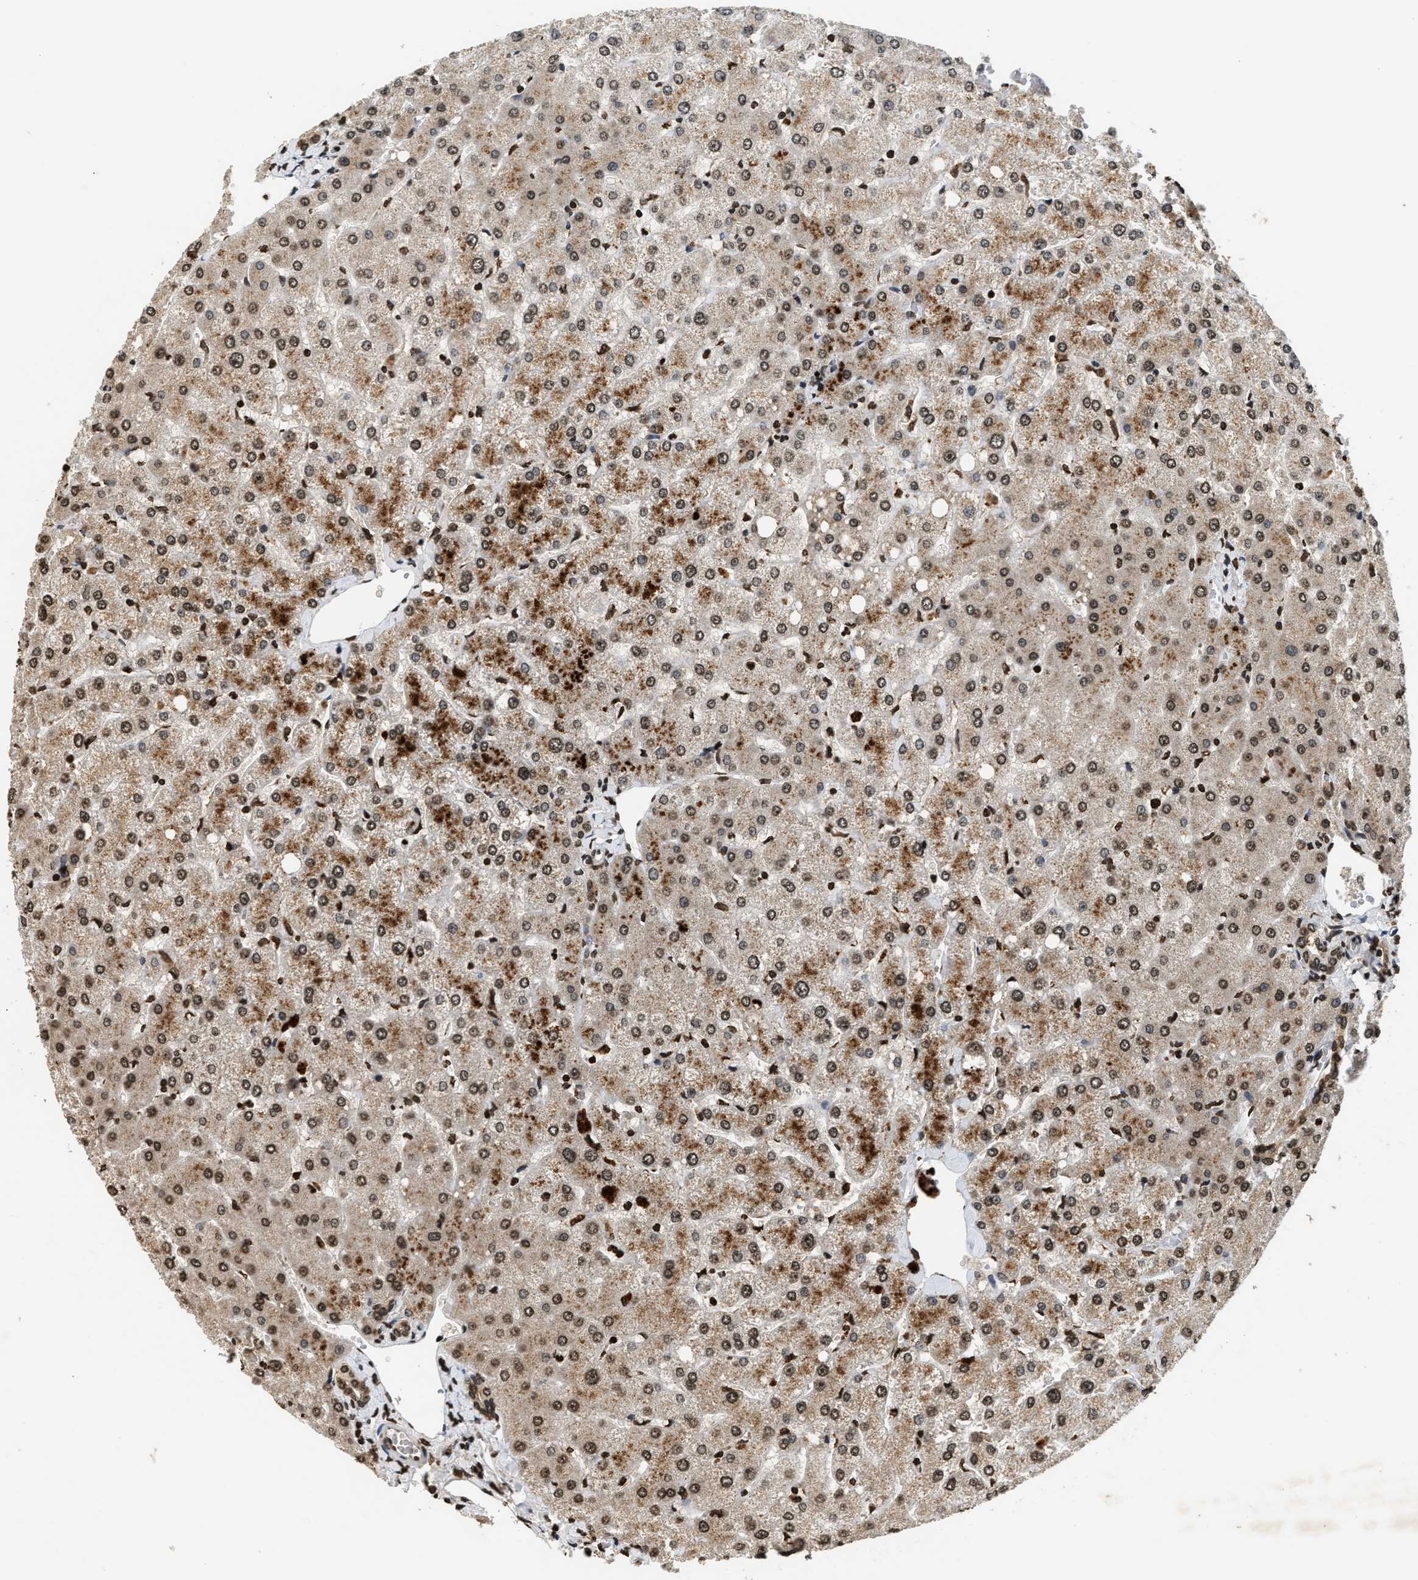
{"staining": {"intensity": "moderate", "quantity": ">75%", "location": "cytoplasmic/membranous,nuclear"}, "tissue": "liver", "cell_type": "Cholangiocytes", "image_type": "normal", "snomed": [{"axis": "morphology", "description": "Normal tissue, NOS"}, {"axis": "topography", "description": "Liver"}], "caption": "The image demonstrates immunohistochemical staining of benign liver. There is moderate cytoplasmic/membranous,nuclear positivity is present in about >75% of cholangiocytes. The protein of interest is stained brown, and the nuclei are stained in blue (DAB (3,3'-diaminobenzidine) IHC with brightfield microscopy, high magnification).", "gene": "DNASE1L3", "patient": {"sex": "female", "age": 54}}